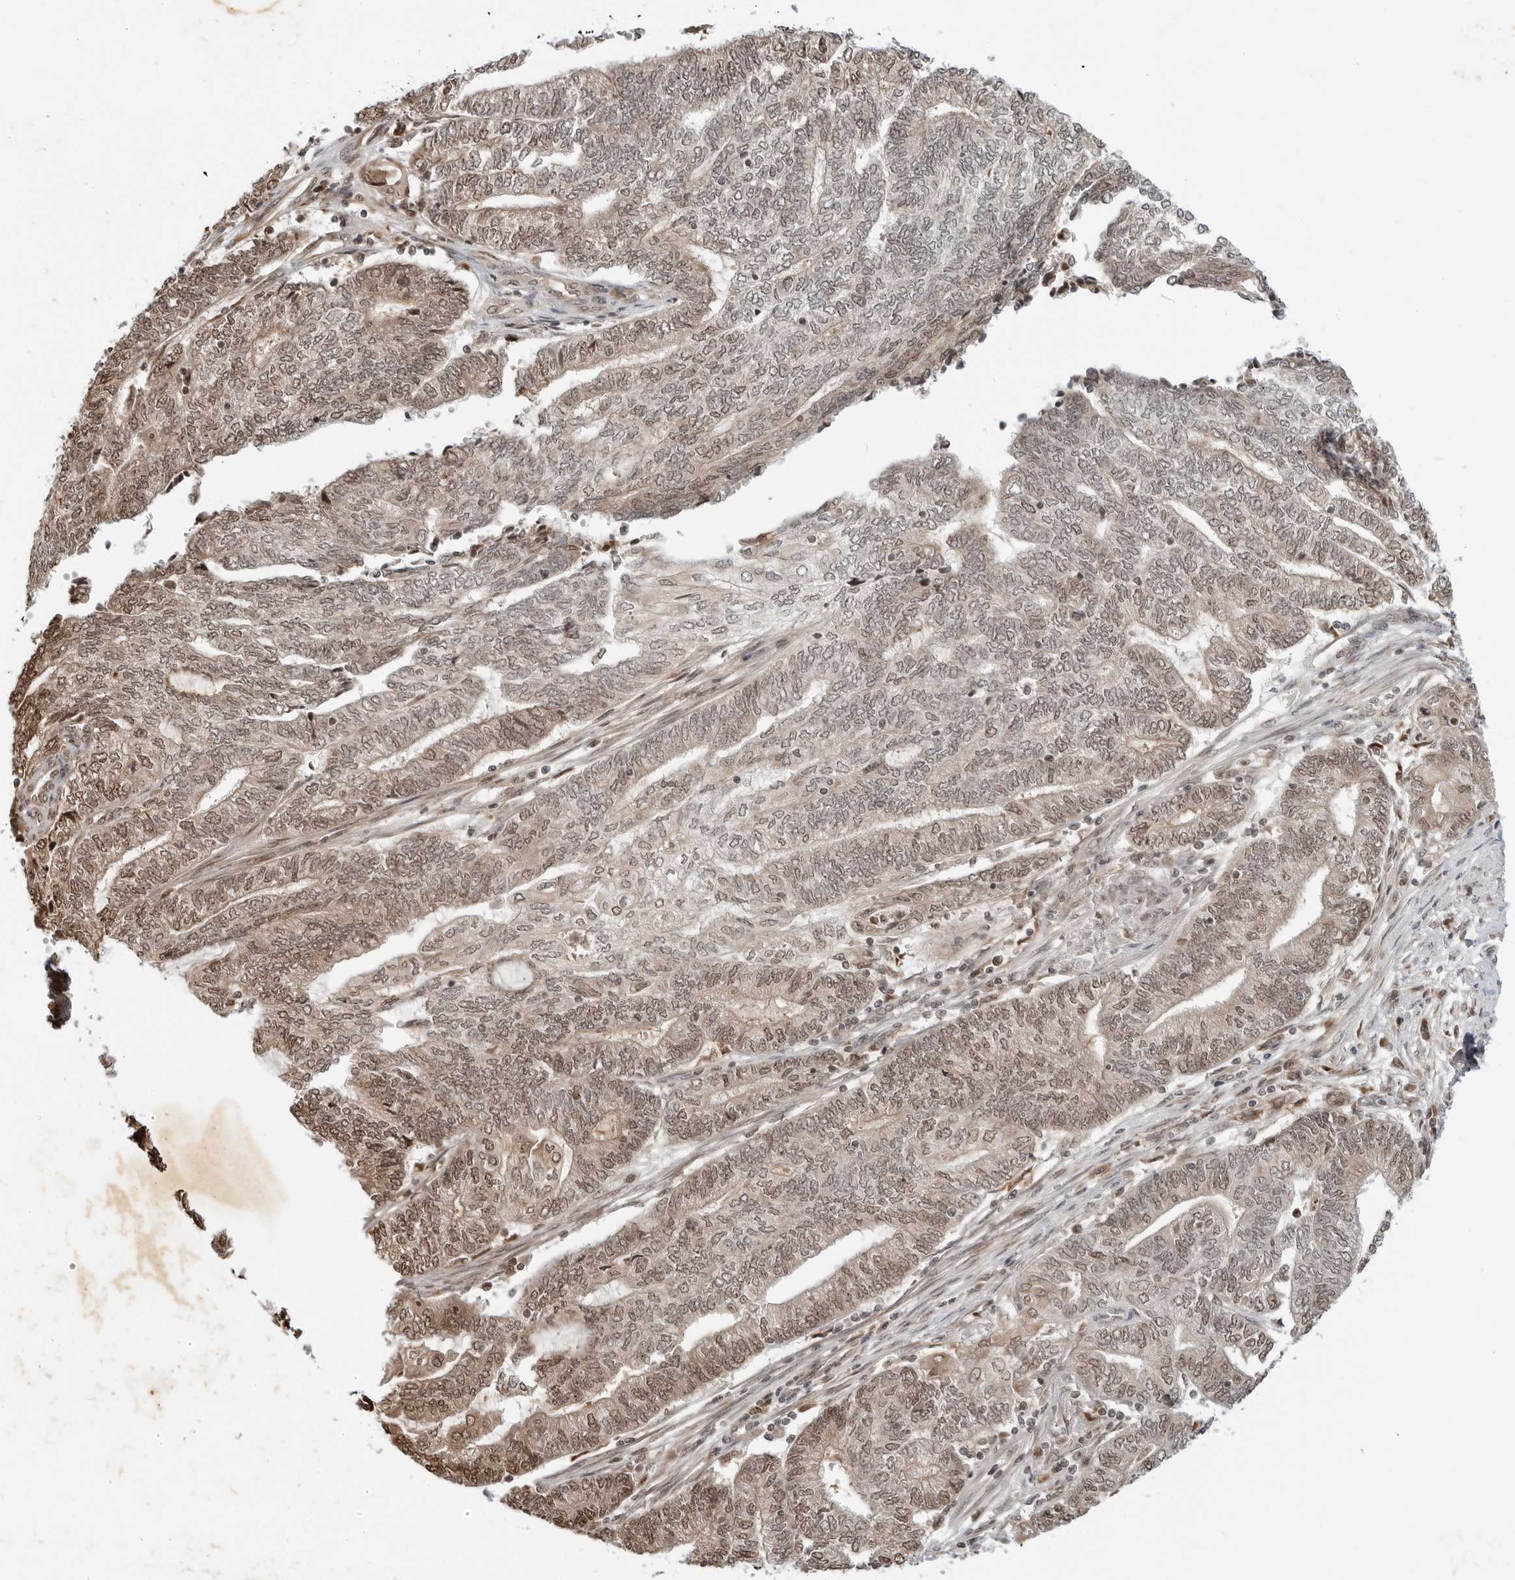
{"staining": {"intensity": "moderate", "quantity": "25%-75%", "location": "cytoplasmic/membranous,nuclear"}, "tissue": "endometrial cancer", "cell_type": "Tumor cells", "image_type": "cancer", "snomed": [{"axis": "morphology", "description": "Adenocarcinoma, NOS"}, {"axis": "topography", "description": "Uterus"}, {"axis": "topography", "description": "Endometrium"}], "caption": "Moderate cytoplasmic/membranous and nuclear protein positivity is seen in about 25%-75% of tumor cells in endometrial adenocarcinoma. The staining is performed using DAB (3,3'-diaminobenzidine) brown chromogen to label protein expression. The nuclei are counter-stained blue using hematoxylin.", "gene": "TIPRL", "patient": {"sex": "female", "age": 70}}